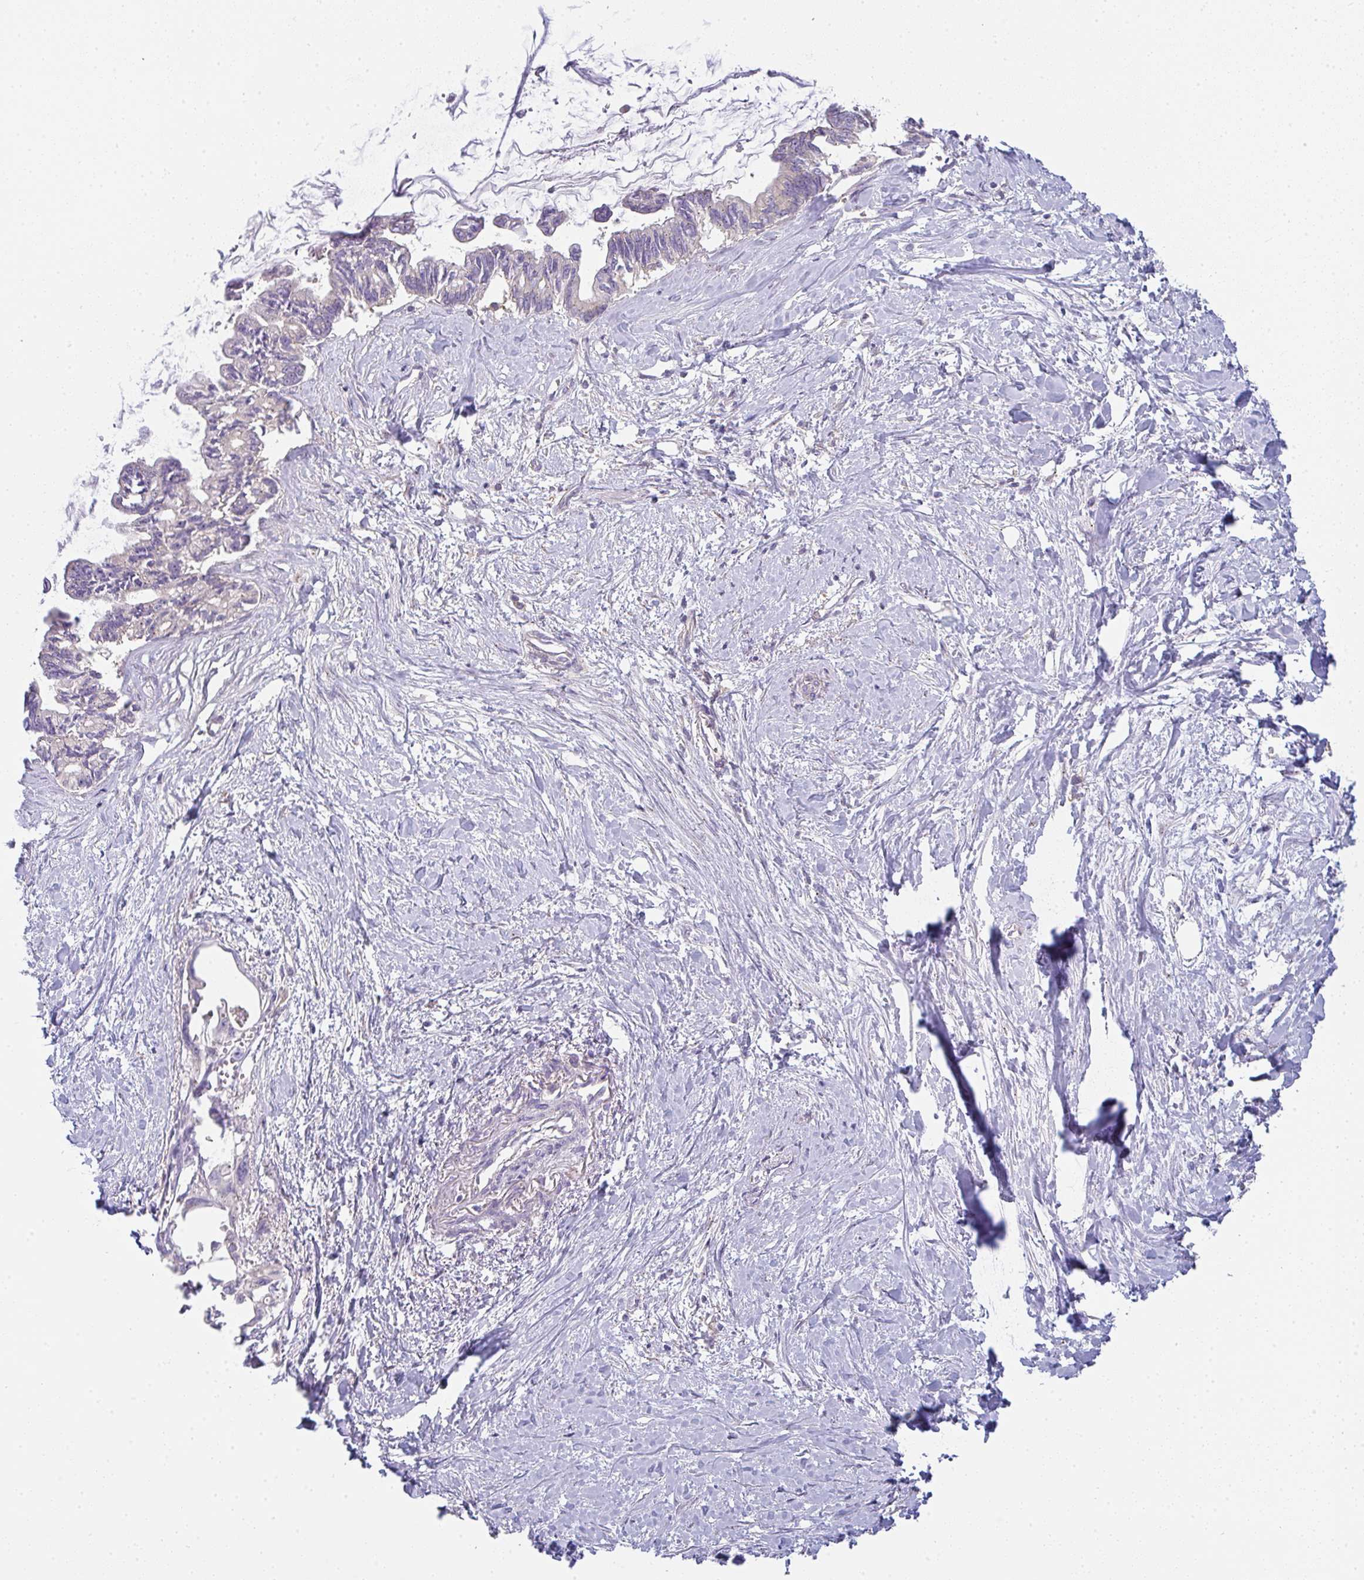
{"staining": {"intensity": "weak", "quantity": "<25%", "location": "cytoplasmic/membranous"}, "tissue": "pancreatic cancer", "cell_type": "Tumor cells", "image_type": "cancer", "snomed": [{"axis": "morphology", "description": "Adenocarcinoma, NOS"}, {"axis": "topography", "description": "Pancreas"}], "caption": "This micrograph is of pancreatic cancer stained with IHC to label a protein in brown with the nuclei are counter-stained blue. There is no positivity in tumor cells. (DAB (3,3'-diaminobenzidine) IHC, high magnification).", "gene": "SNX5", "patient": {"sex": "male", "age": 61}}